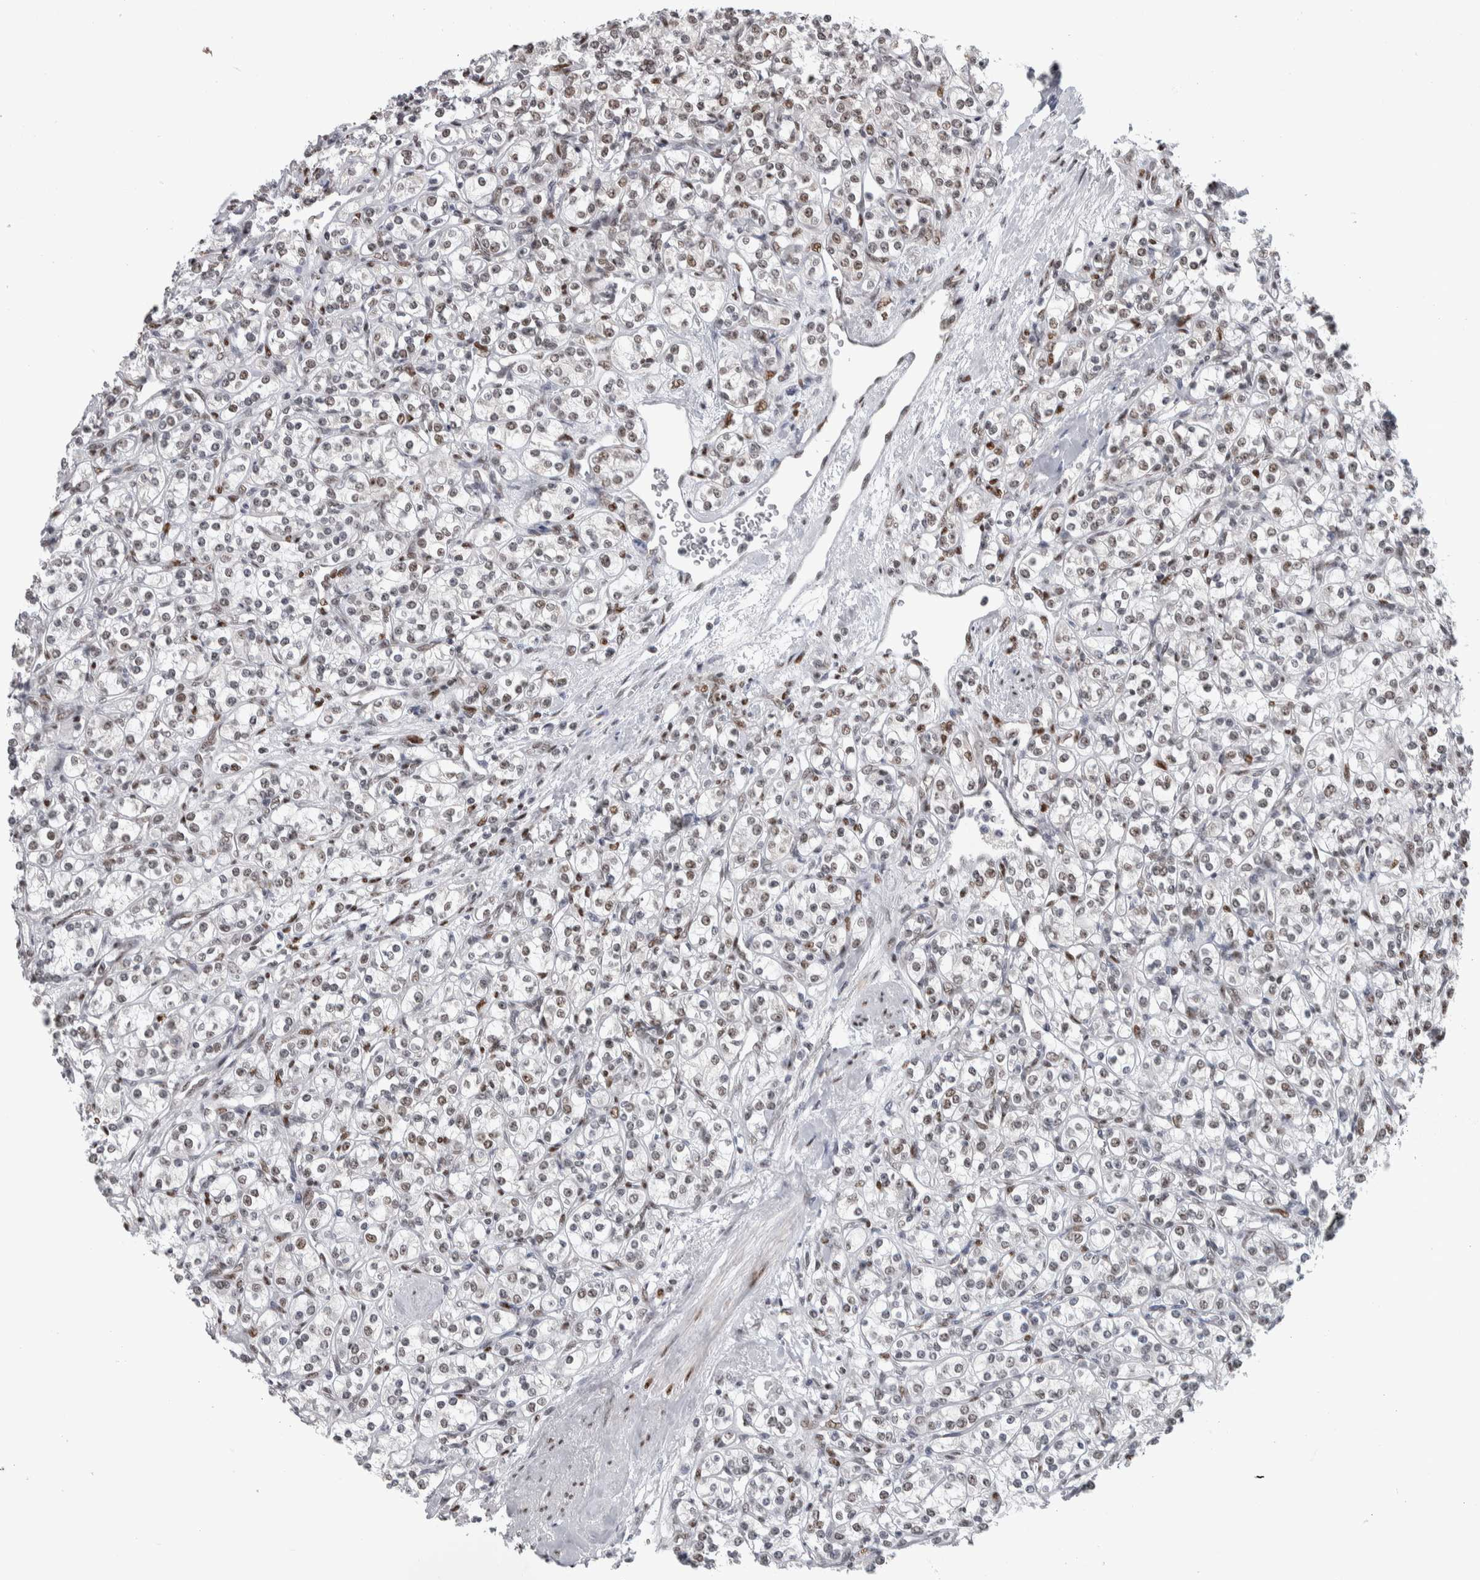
{"staining": {"intensity": "moderate", "quantity": "<25%", "location": "nuclear"}, "tissue": "renal cancer", "cell_type": "Tumor cells", "image_type": "cancer", "snomed": [{"axis": "morphology", "description": "Adenocarcinoma, NOS"}, {"axis": "topography", "description": "Kidney"}], "caption": "Renal adenocarcinoma stained for a protein (brown) reveals moderate nuclear positive expression in about <25% of tumor cells.", "gene": "HEXIM2", "patient": {"sex": "male", "age": 77}}